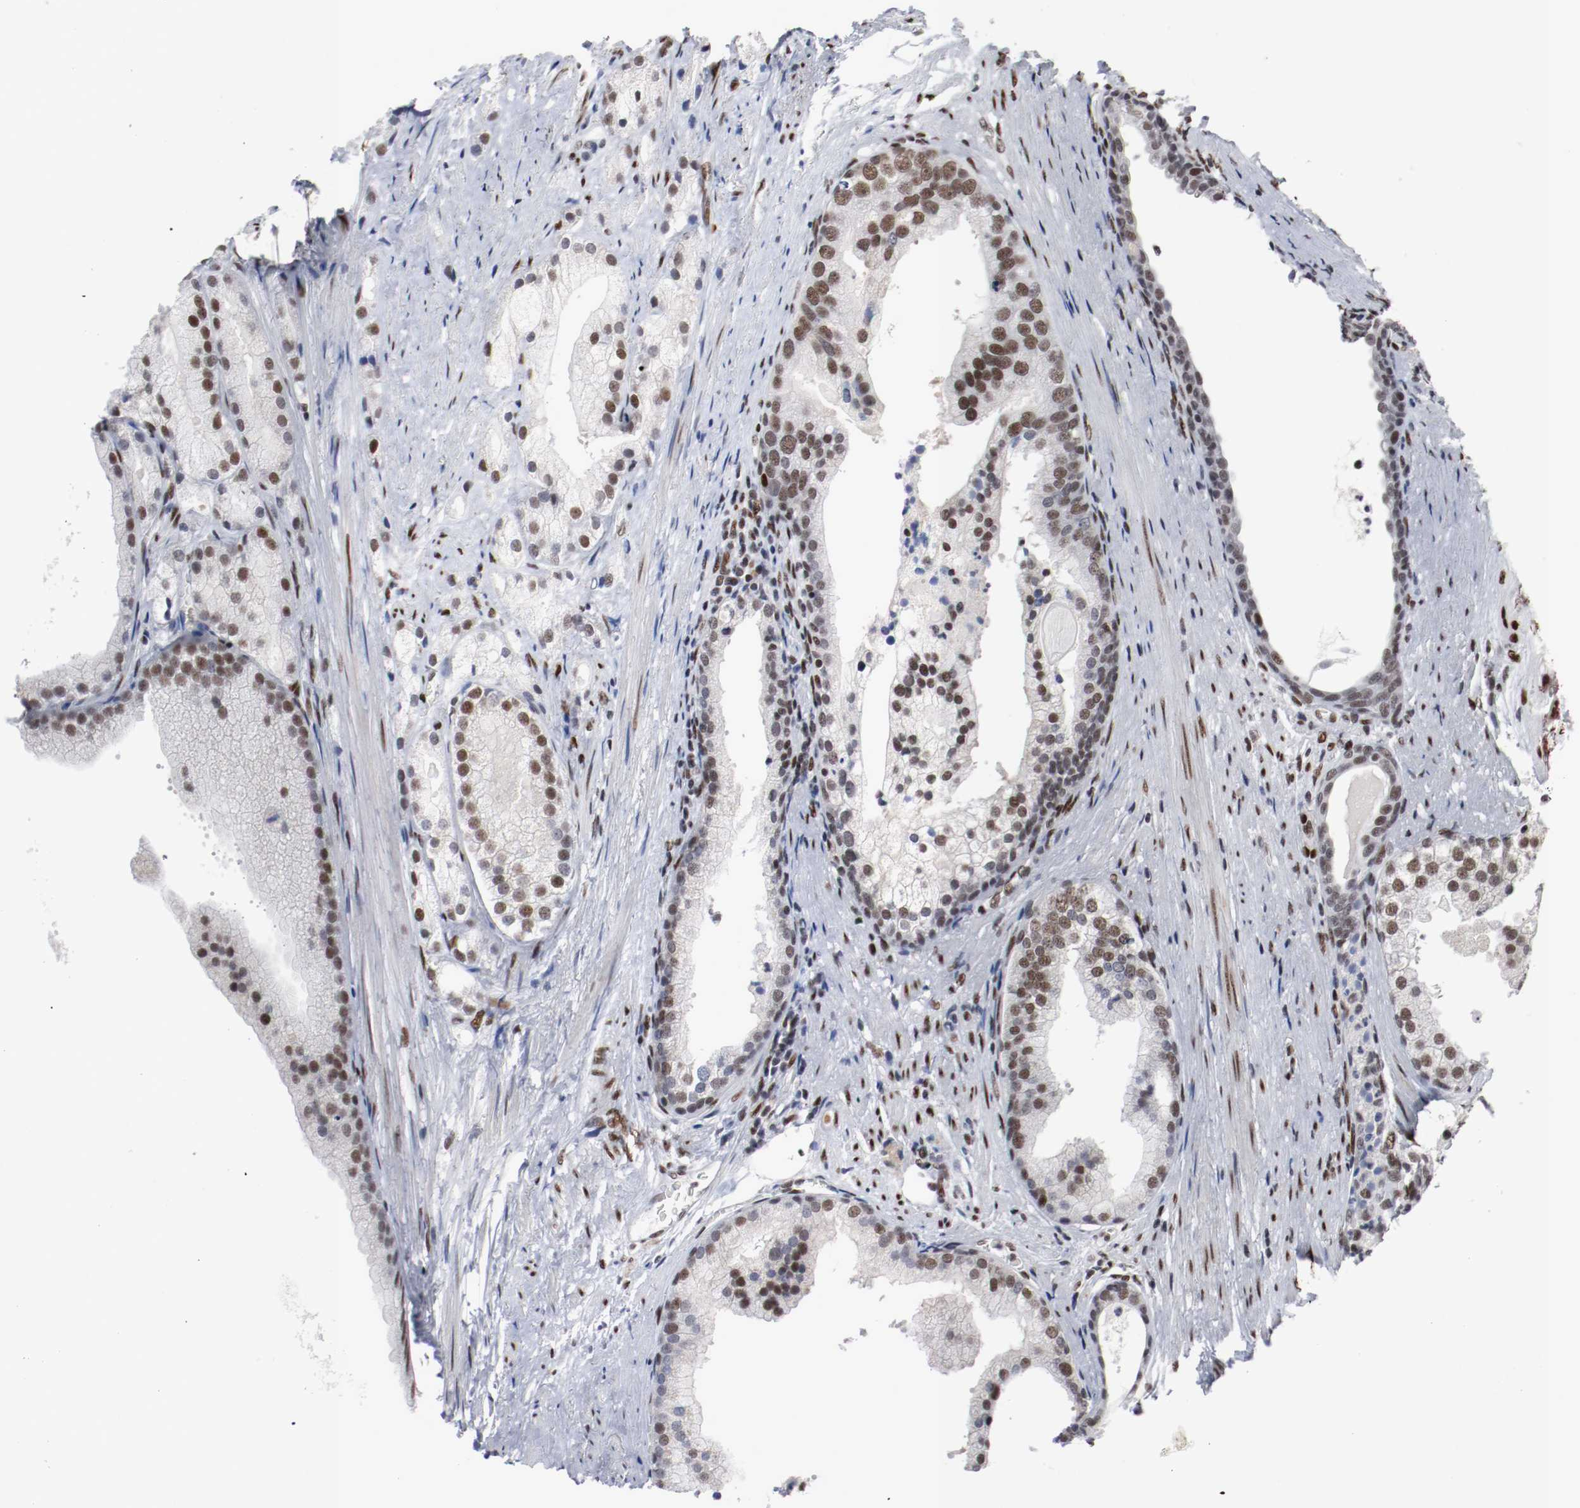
{"staining": {"intensity": "moderate", "quantity": ">75%", "location": "nuclear"}, "tissue": "prostate cancer", "cell_type": "Tumor cells", "image_type": "cancer", "snomed": [{"axis": "morphology", "description": "Adenocarcinoma, Low grade"}, {"axis": "topography", "description": "Prostate"}], "caption": "Brown immunohistochemical staining in human adenocarcinoma (low-grade) (prostate) shows moderate nuclear staining in approximately >75% of tumor cells.", "gene": "MEF2D", "patient": {"sex": "male", "age": 69}}